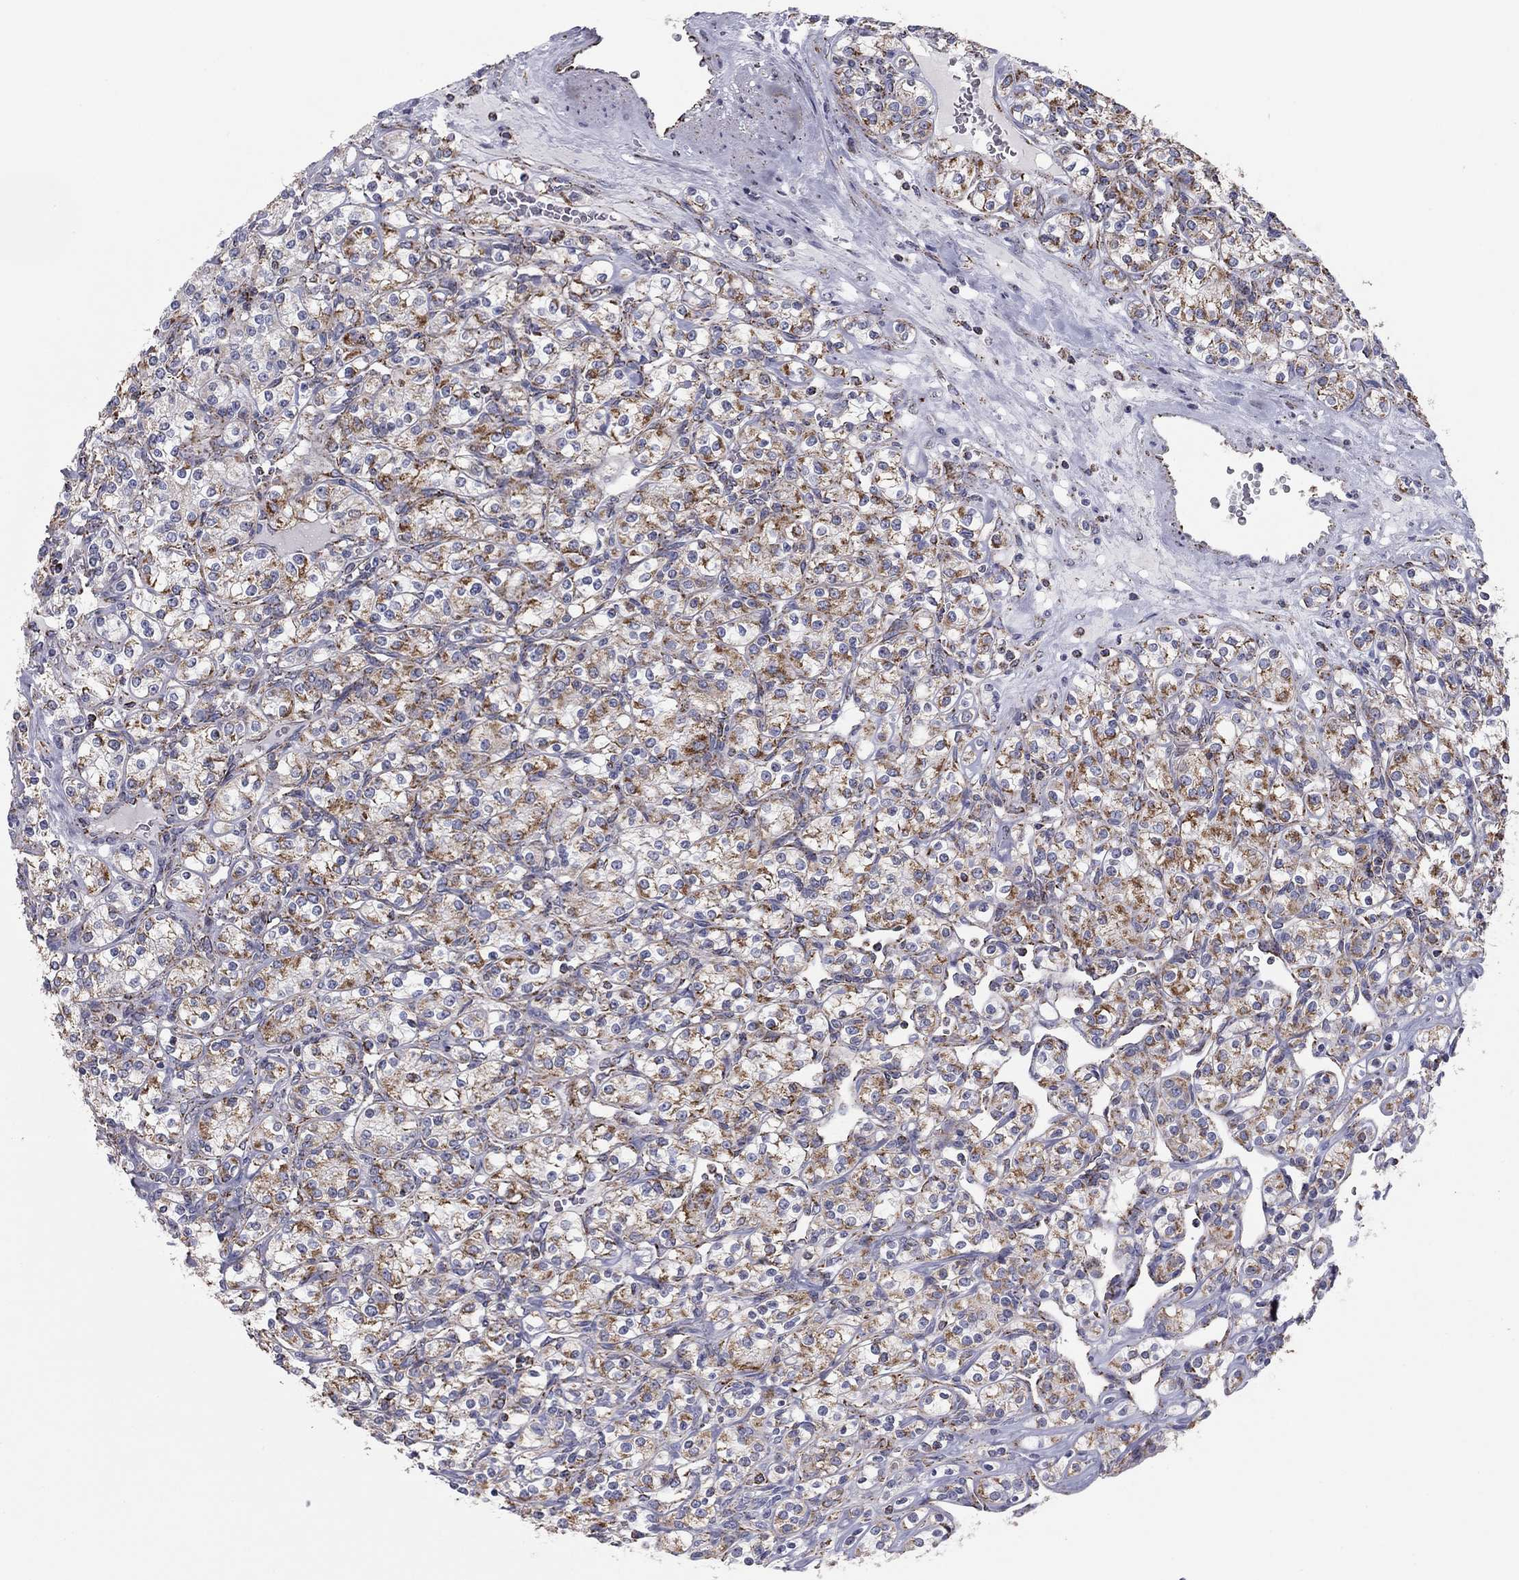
{"staining": {"intensity": "strong", "quantity": "<25%", "location": "cytoplasmic/membranous"}, "tissue": "renal cancer", "cell_type": "Tumor cells", "image_type": "cancer", "snomed": [{"axis": "morphology", "description": "Adenocarcinoma, NOS"}, {"axis": "topography", "description": "Kidney"}], "caption": "Adenocarcinoma (renal) stained with a protein marker displays strong staining in tumor cells.", "gene": "NDUFV1", "patient": {"sex": "male", "age": 77}}